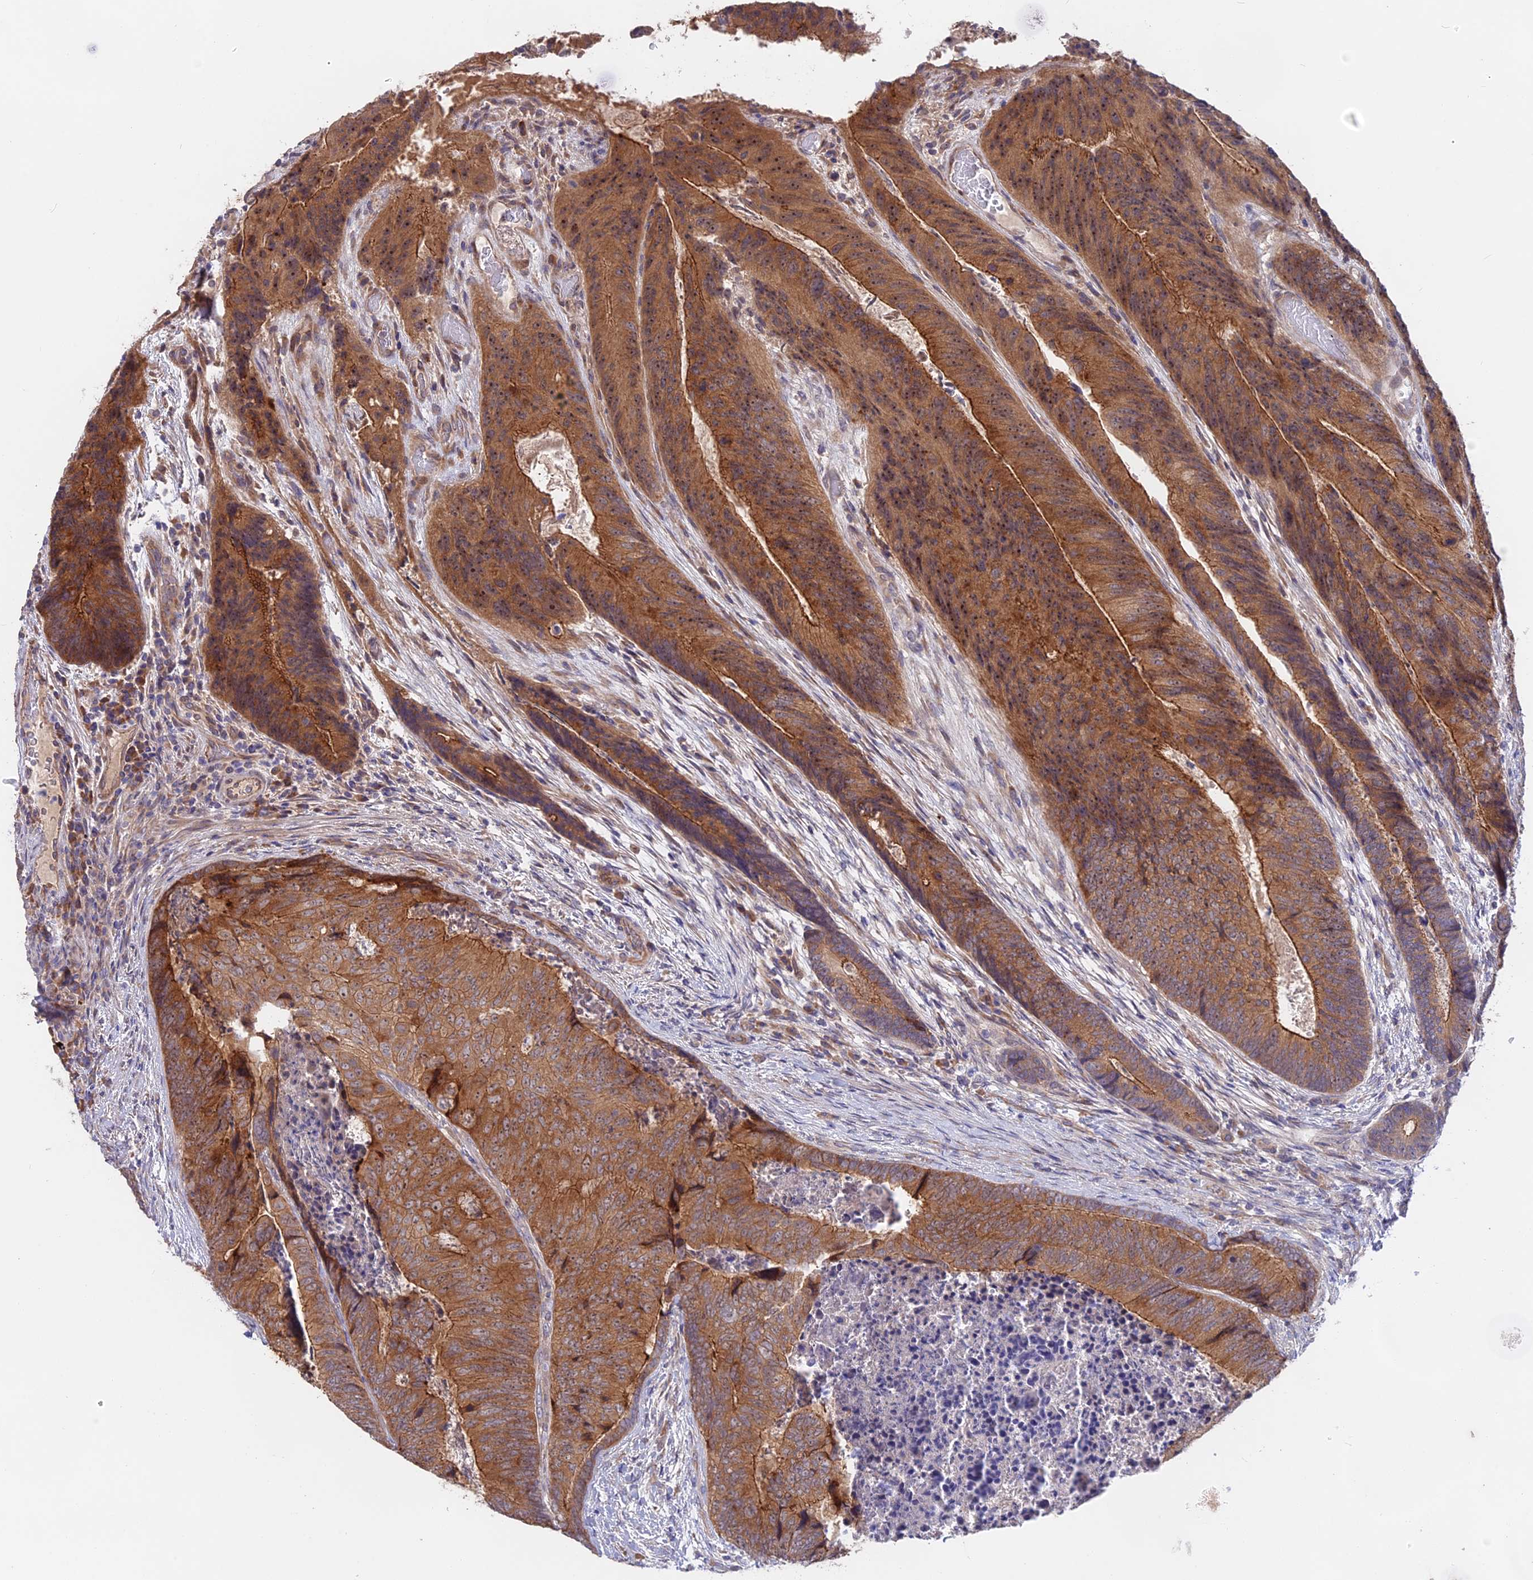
{"staining": {"intensity": "moderate", "quantity": ">75%", "location": "cytoplasmic/membranous,nuclear"}, "tissue": "colorectal cancer", "cell_type": "Tumor cells", "image_type": "cancer", "snomed": [{"axis": "morphology", "description": "Adenocarcinoma, NOS"}, {"axis": "topography", "description": "Colon"}], "caption": "Immunohistochemical staining of colorectal adenocarcinoma reveals medium levels of moderate cytoplasmic/membranous and nuclear positivity in about >75% of tumor cells.", "gene": "TENT4B", "patient": {"sex": "female", "age": 67}}